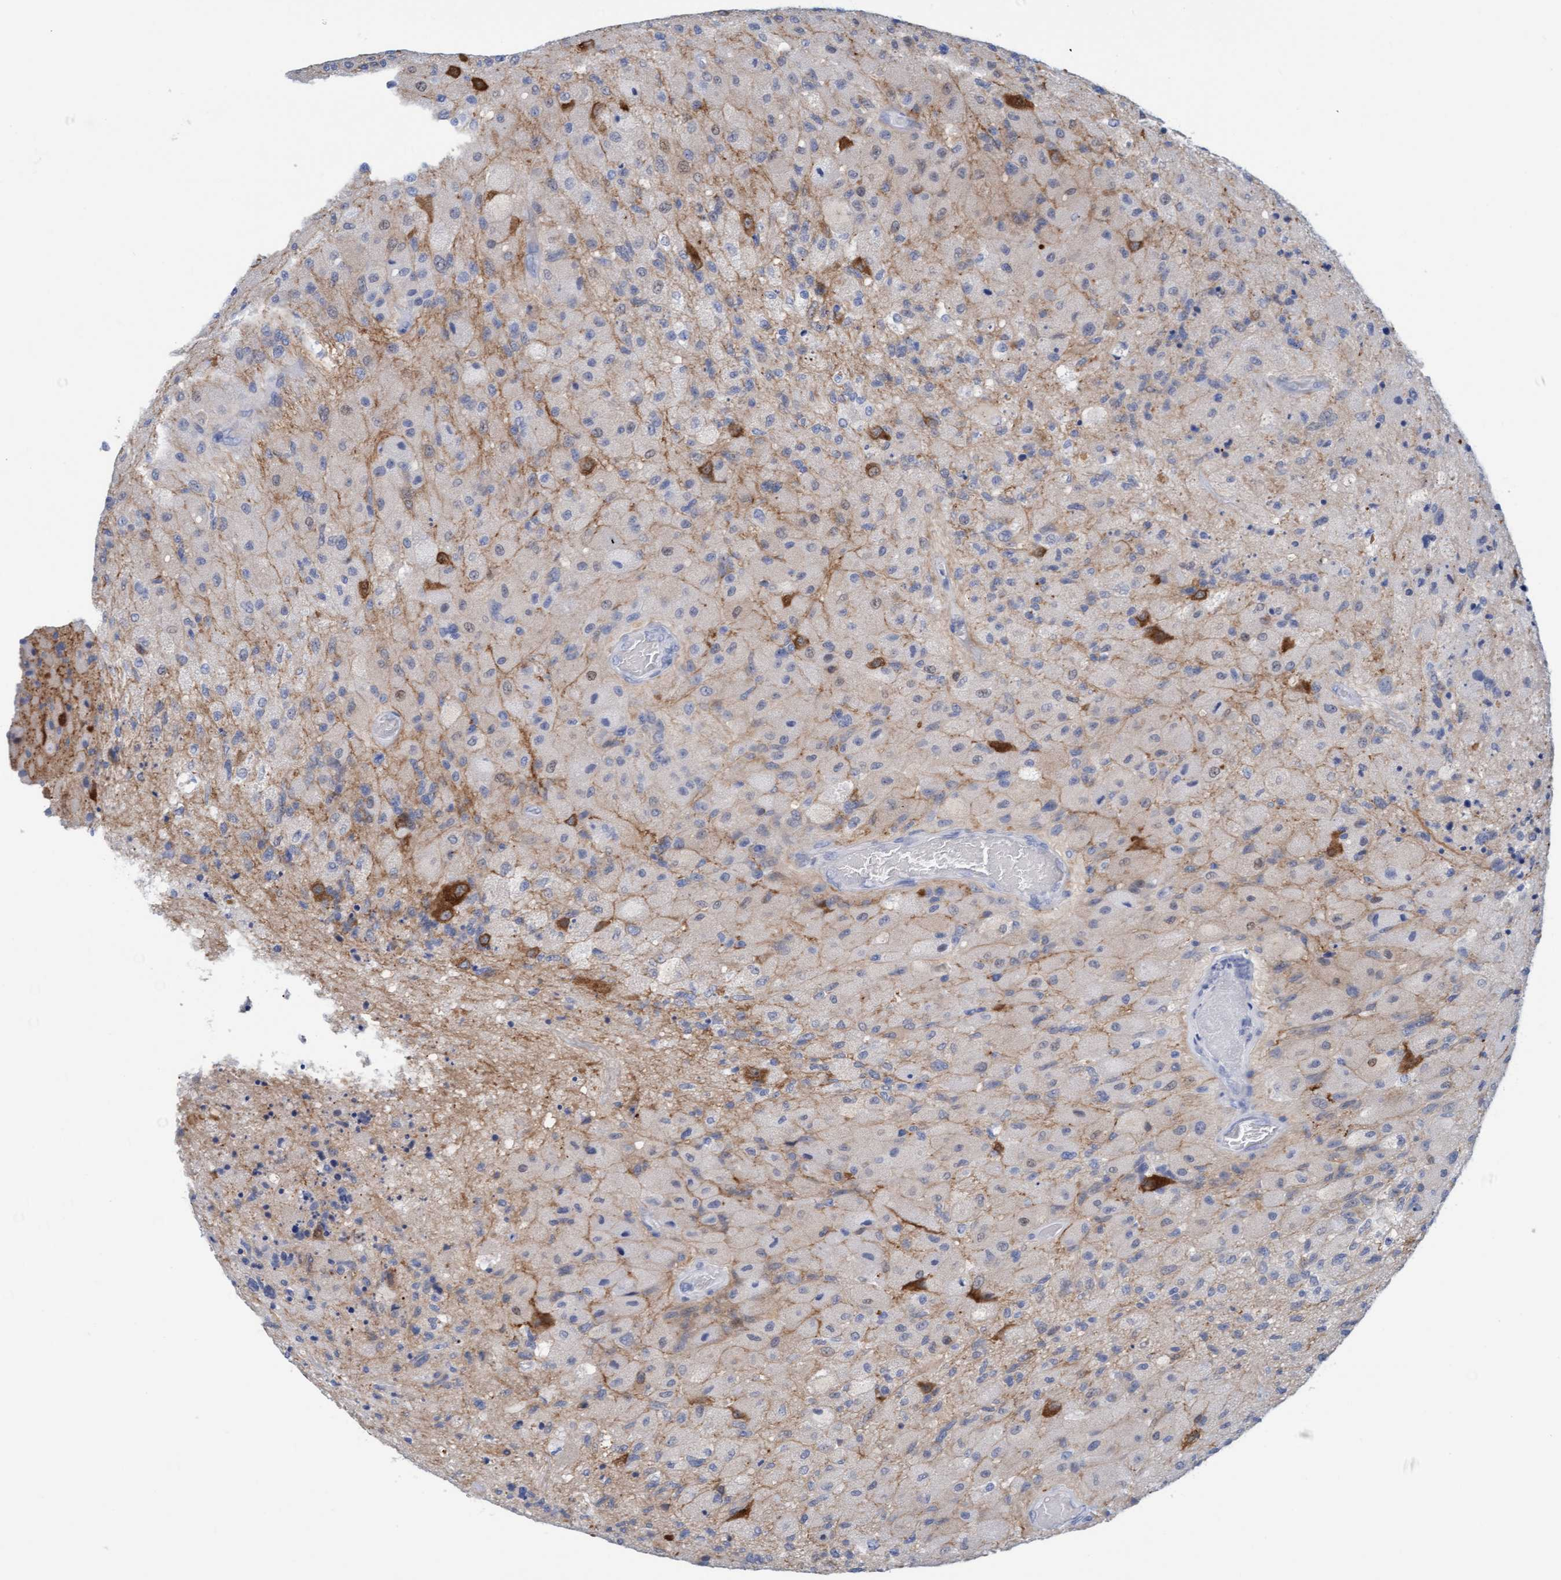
{"staining": {"intensity": "negative", "quantity": "none", "location": "none"}, "tissue": "glioma", "cell_type": "Tumor cells", "image_type": "cancer", "snomed": [{"axis": "morphology", "description": "Normal tissue, NOS"}, {"axis": "morphology", "description": "Glioma, malignant, High grade"}, {"axis": "topography", "description": "Cerebral cortex"}], "caption": "The photomicrograph shows no significant staining in tumor cells of glioma.", "gene": "KLHL11", "patient": {"sex": "male", "age": 77}}